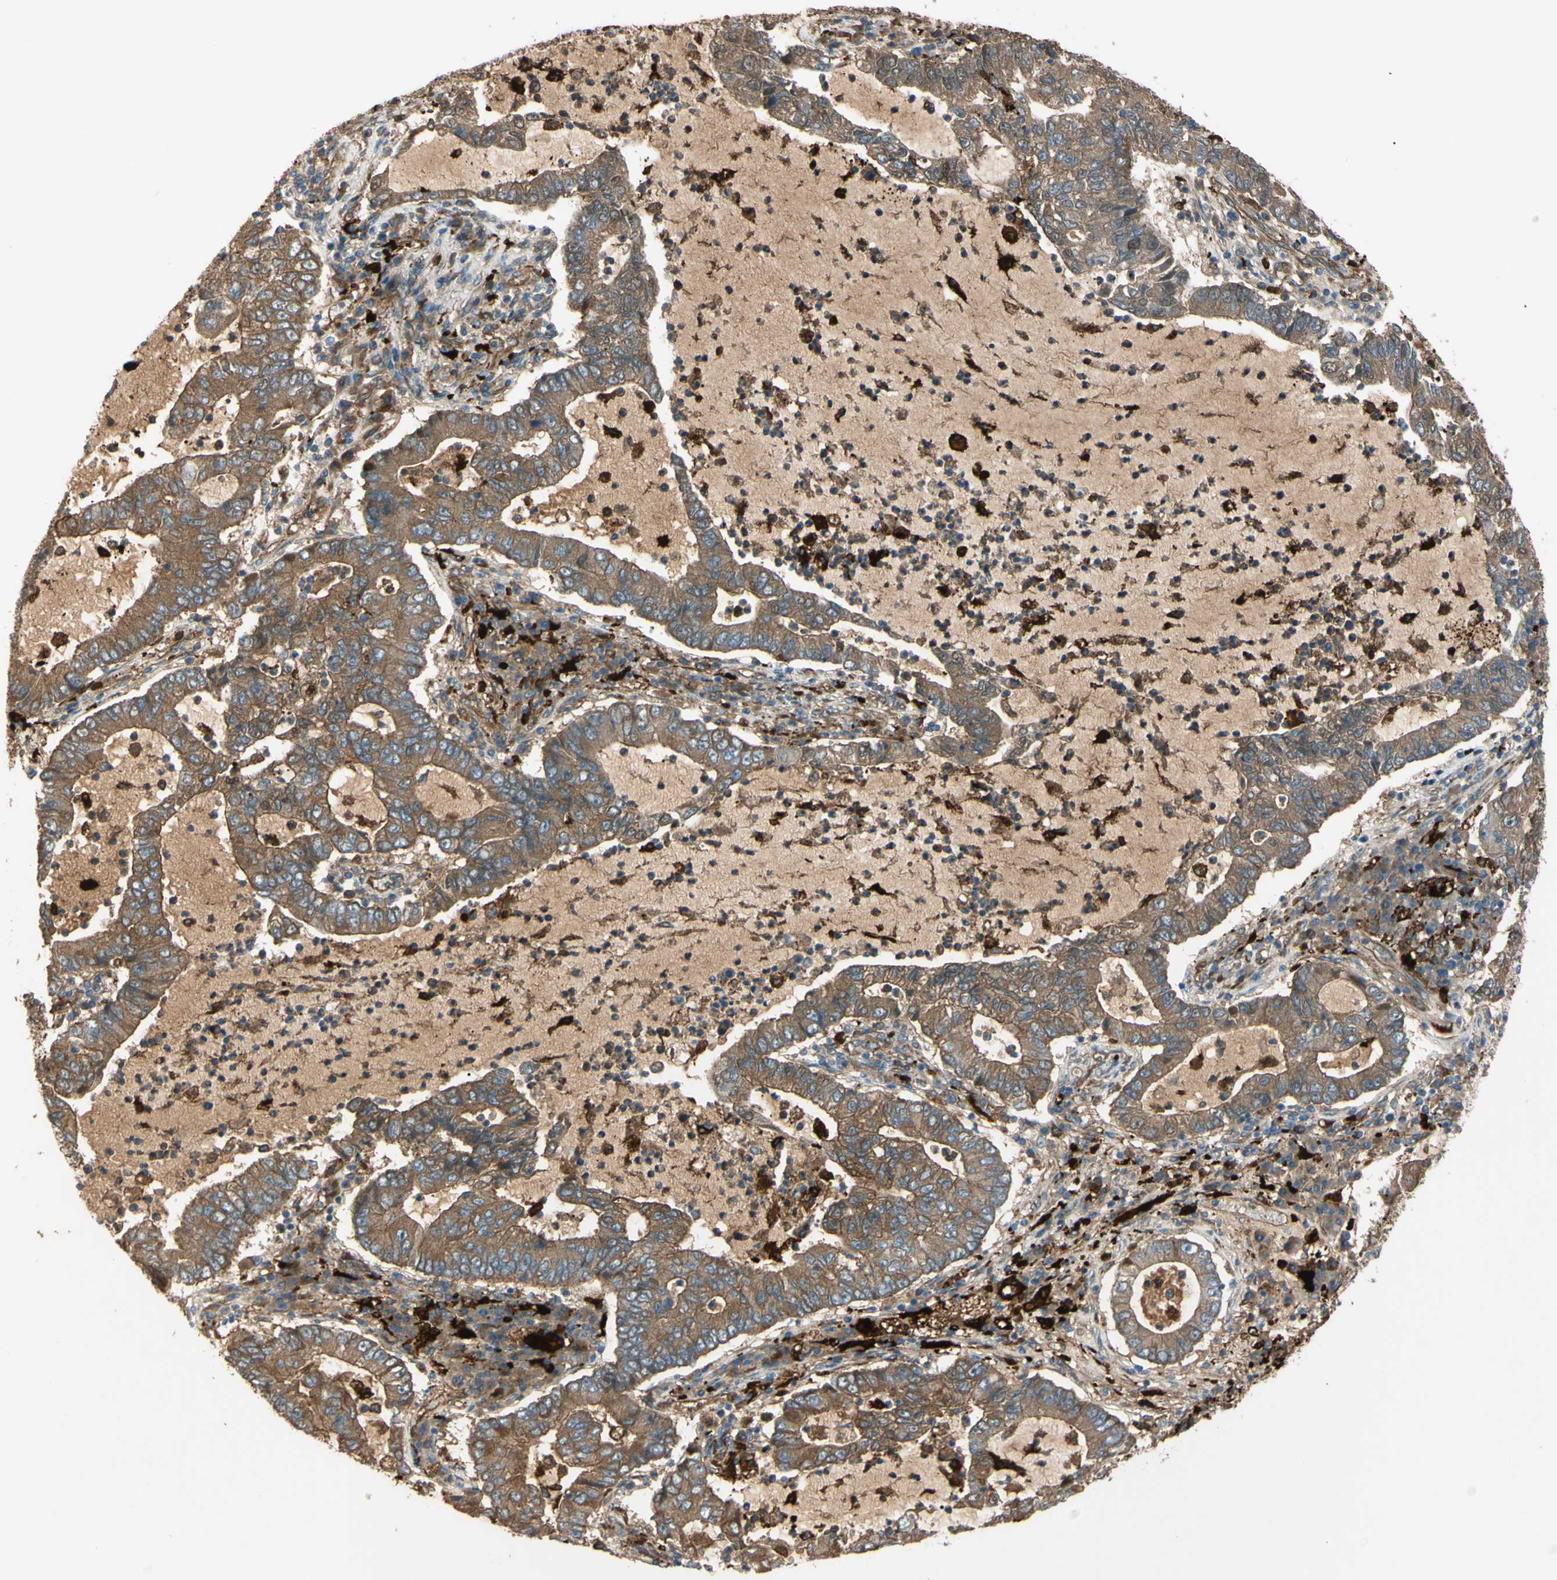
{"staining": {"intensity": "moderate", "quantity": ">75%", "location": "cytoplasmic/membranous"}, "tissue": "lung cancer", "cell_type": "Tumor cells", "image_type": "cancer", "snomed": [{"axis": "morphology", "description": "Adenocarcinoma, NOS"}, {"axis": "topography", "description": "Lung"}], "caption": "Protein staining reveals moderate cytoplasmic/membranous staining in about >75% of tumor cells in lung cancer.", "gene": "PTPN12", "patient": {"sex": "female", "age": 51}}